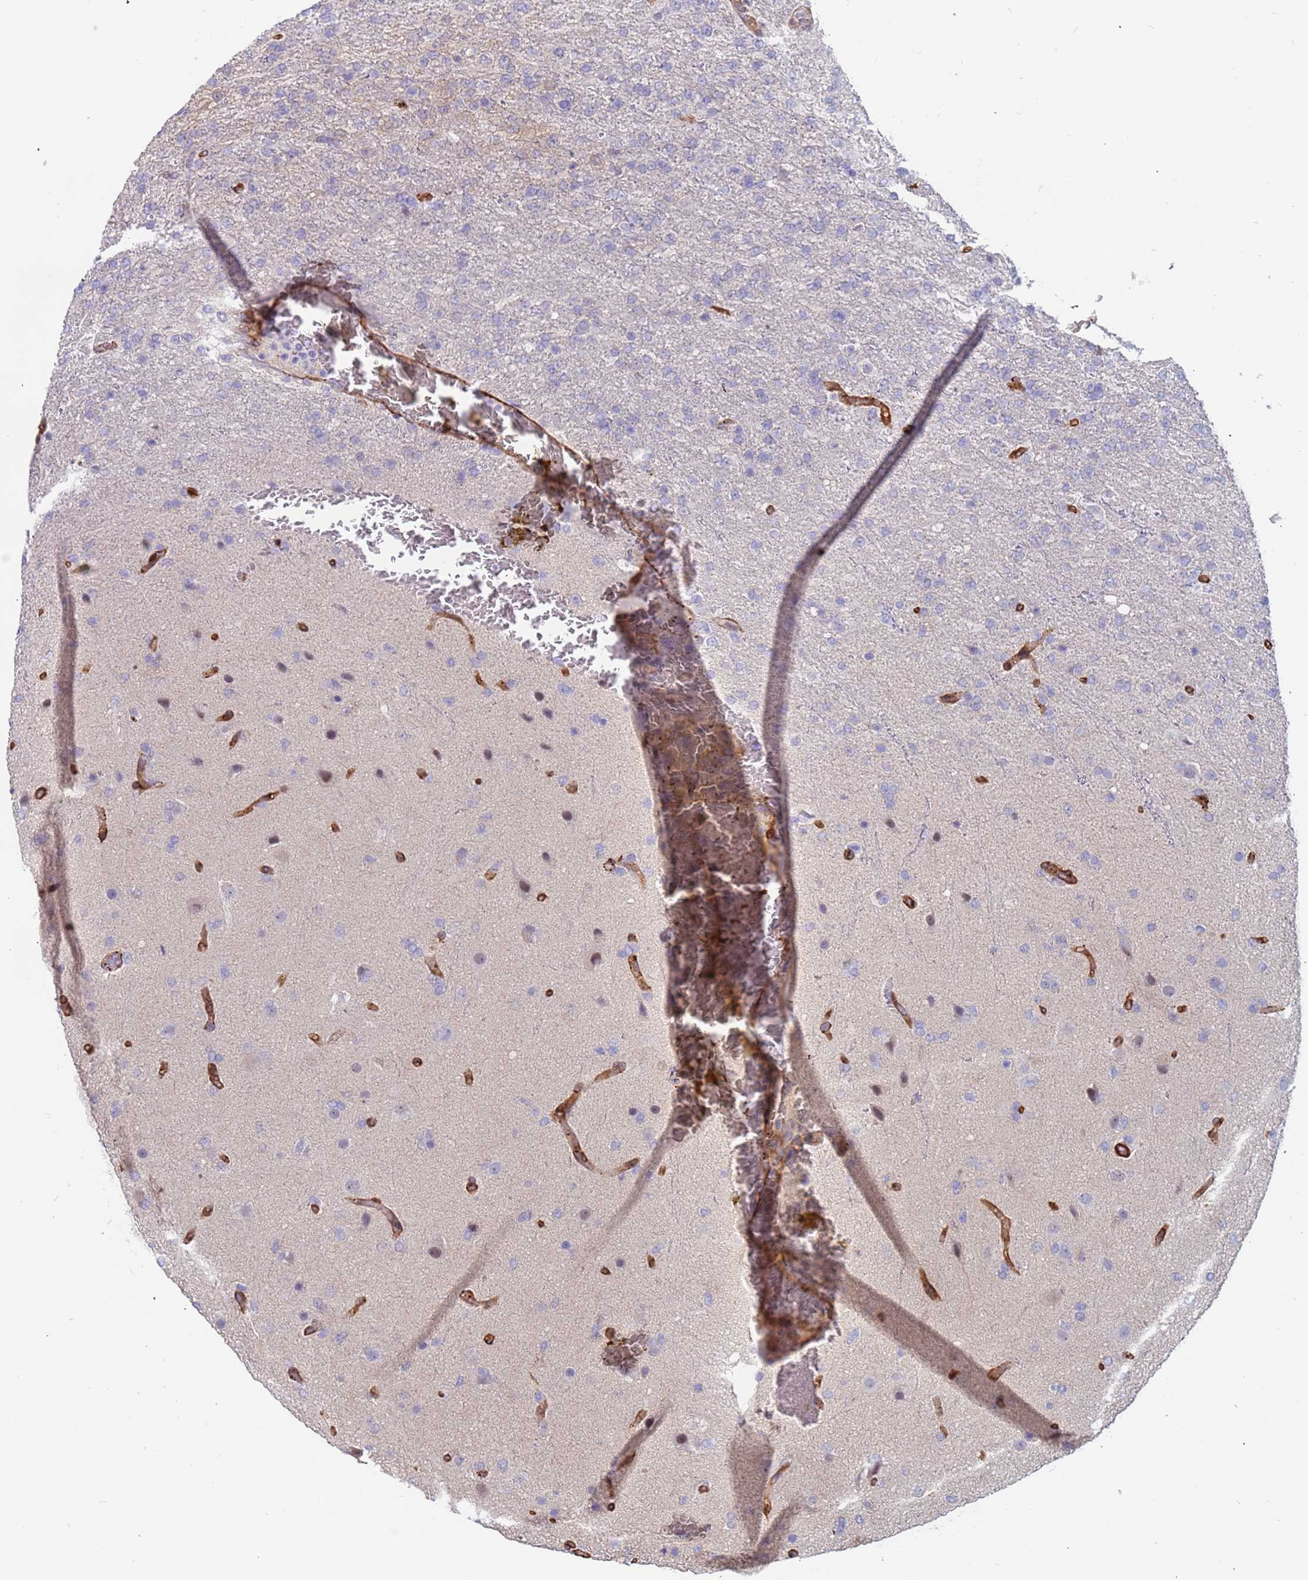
{"staining": {"intensity": "negative", "quantity": "none", "location": "none"}, "tissue": "glioma", "cell_type": "Tumor cells", "image_type": "cancer", "snomed": [{"axis": "morphology", "description": "Glioma, malignant, High grade"}, {"axis": "topography", "description": "Brain"}], "caption": "Tumor cells show no significant expression in glioma.", "gene": "EHD2", "patient": {"sex": "female", "age": 74}}